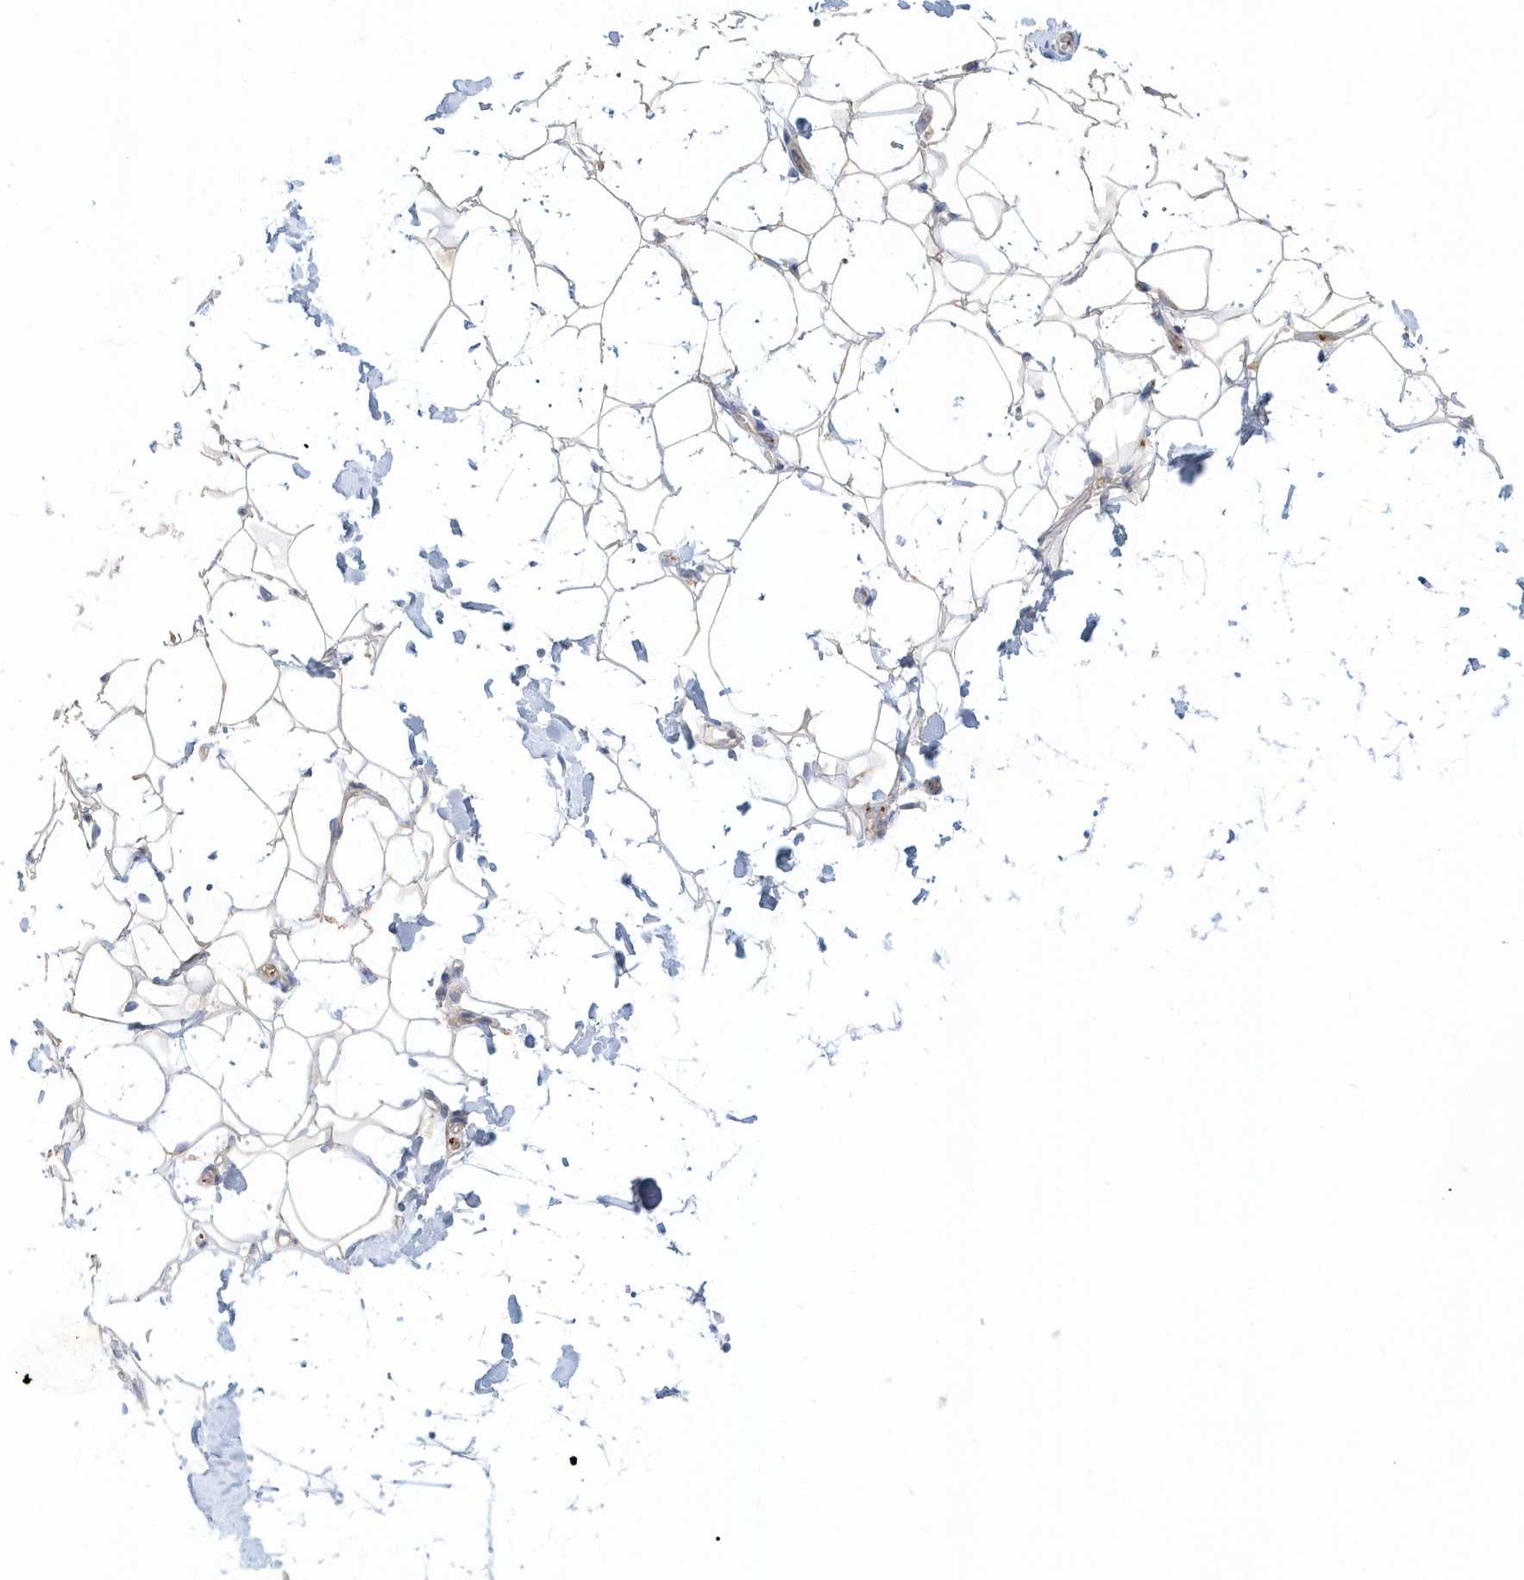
{"staining": {"intensity": "negative", "quantity": "none", "location": "none"}, "tissue": "adipose tissue", "cell_type": "Adipocytes", "image_type": "normal", "snomed": [{"axis": "morphology", "description": "Normal tissue, NOS"}, {"axis": "topography", "description": "Breast"}], "caption": "Adipocytes show no significant expression in unremarkable adipose tissue. (DAB immunohistochemistry visualized using brightfield microscopy, high magnification).", "gene": "MMRN1", "patient": {"sex": "female", "age": 26}}